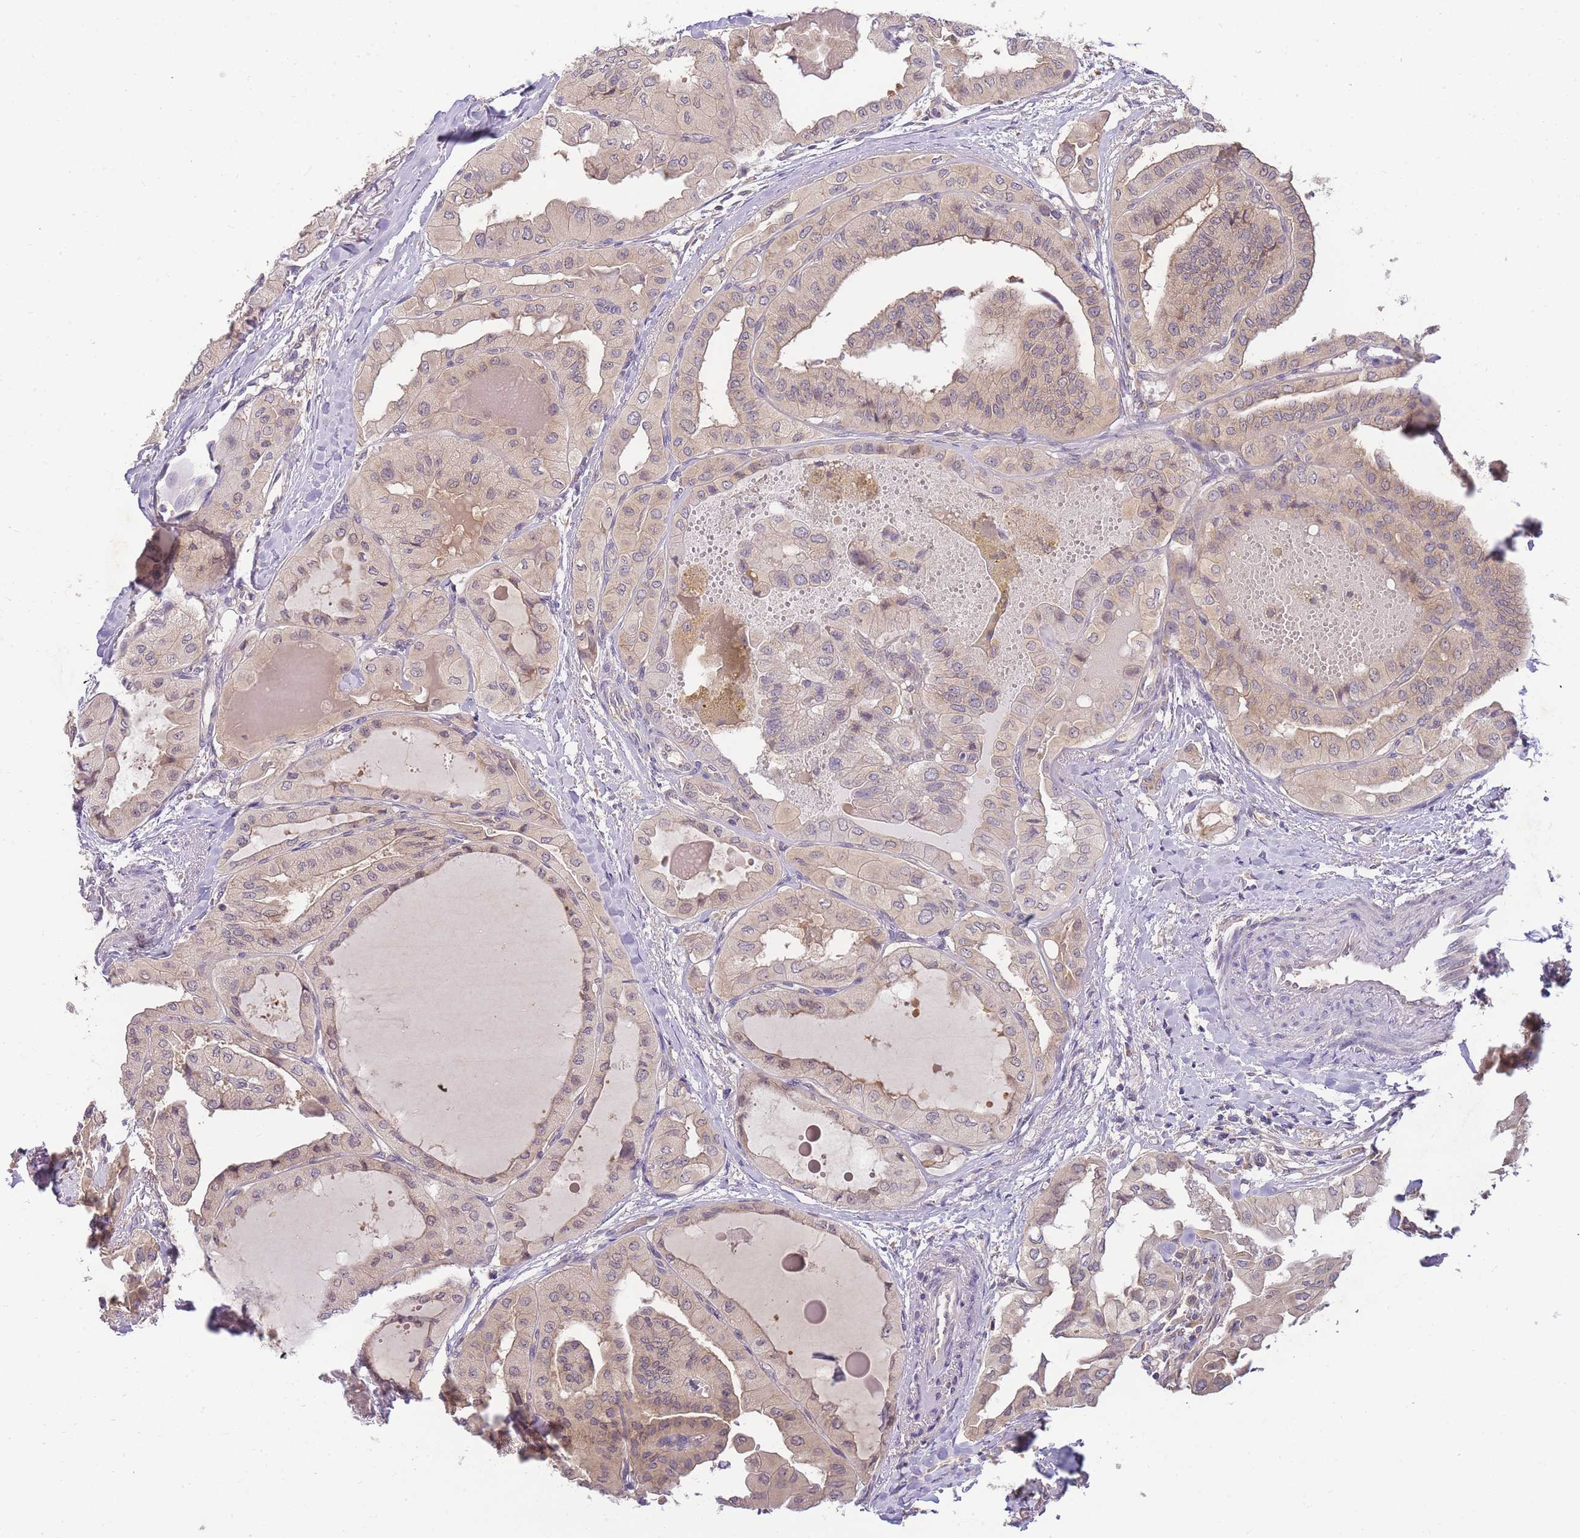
{"staining": {"intensity": "negative", "quantity": "none", "location": "none"}, "tissue": "thyroid cancer", "cell_type": "Tumor cells", "image_type": "cancer", "snomed": [{"axis": "morphology", "description": "Papillary adenocarcinoma, NOS"}, {"axis": "topography", "description": "Thyroid gland"}], "caption": "This is a photomicrograph of immunohistochemistry staining of thyroid cancer (papillary adenocarcinoma), which shows no positivity in tumor cells.", "gene": "ZNF577", "patient": {"sex": "female", "age": 59}}